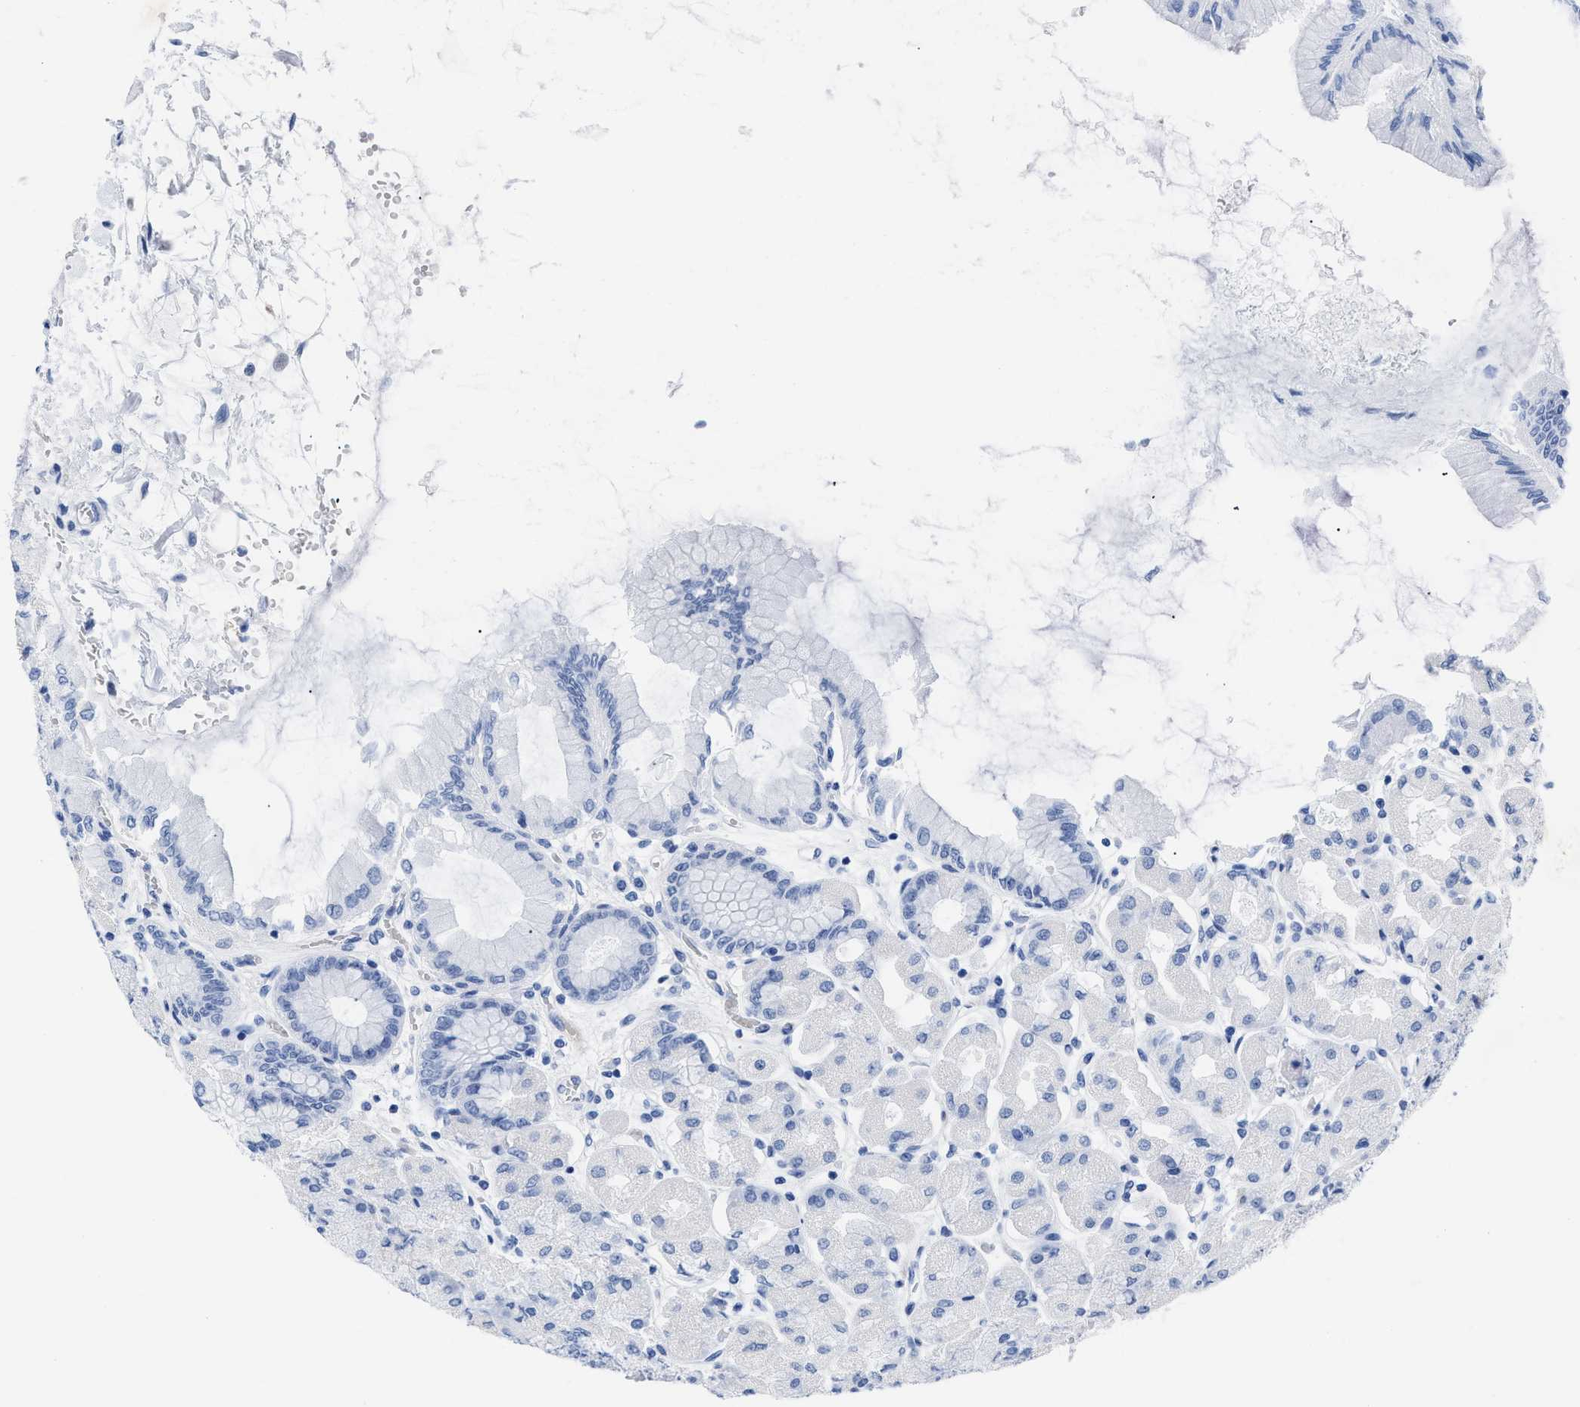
{"staining": {"intensity": "negative", "quantity": "none", "location": "none"}, "tissue": "stomach", "cell_type": "Glandular cells", "image_type": "normal", "snomed": [{"axis": "morphology", "description": "Normal tissue, NOS"}, {"axis": "topography", "description": "Stomach, upper"}], "caption": "The photomicrograph demonstrates no staining of glandular cells in unremarkable stomach. Brightfield microscopy of immunohistochemistry (IHC) stained with DAB (3,3'-diaminobenzidine) (brown) and hematoxylin (blue), captured at high magnification.", "gene": "DUSP26", "patient": {"sex": "female", "age": 56}}